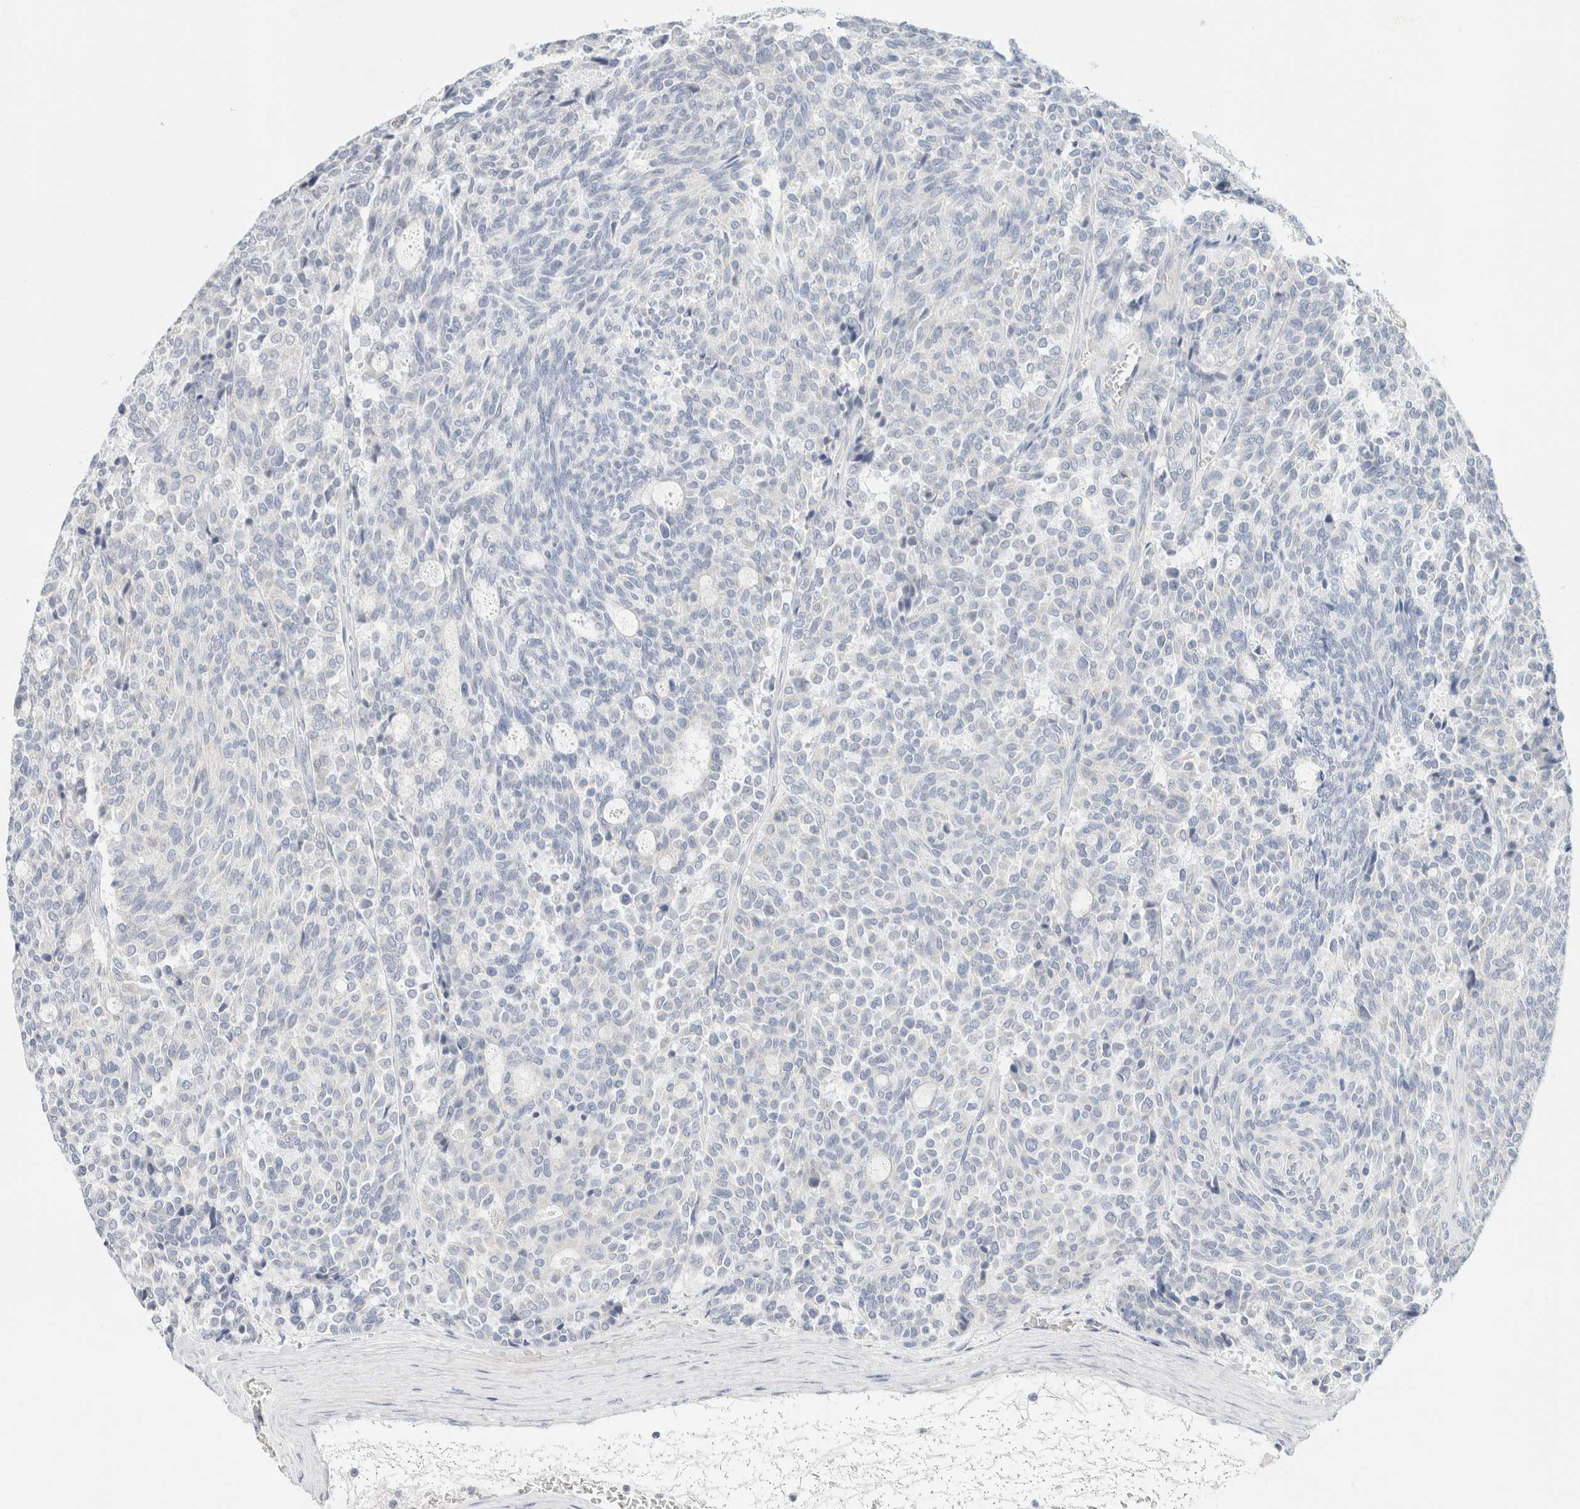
{"staining": {"intensity": "negative", "quantity": "none", "location": "none"}, "tissue": "carcinoid", "cell_type": "Tumor cells", "image_type": "cancer", "snomed": [{"axis": "morphology", "description": "Carcinoid, malignant, NOS"}, {"axis": "topography", "description": "Pancreas"}], "caption": "Micrograph shows no significant protein expression in tumor cells of carcinoid (malignant).", "gene": "HEXD", "patient": {"sex": "female", "age": 54}}